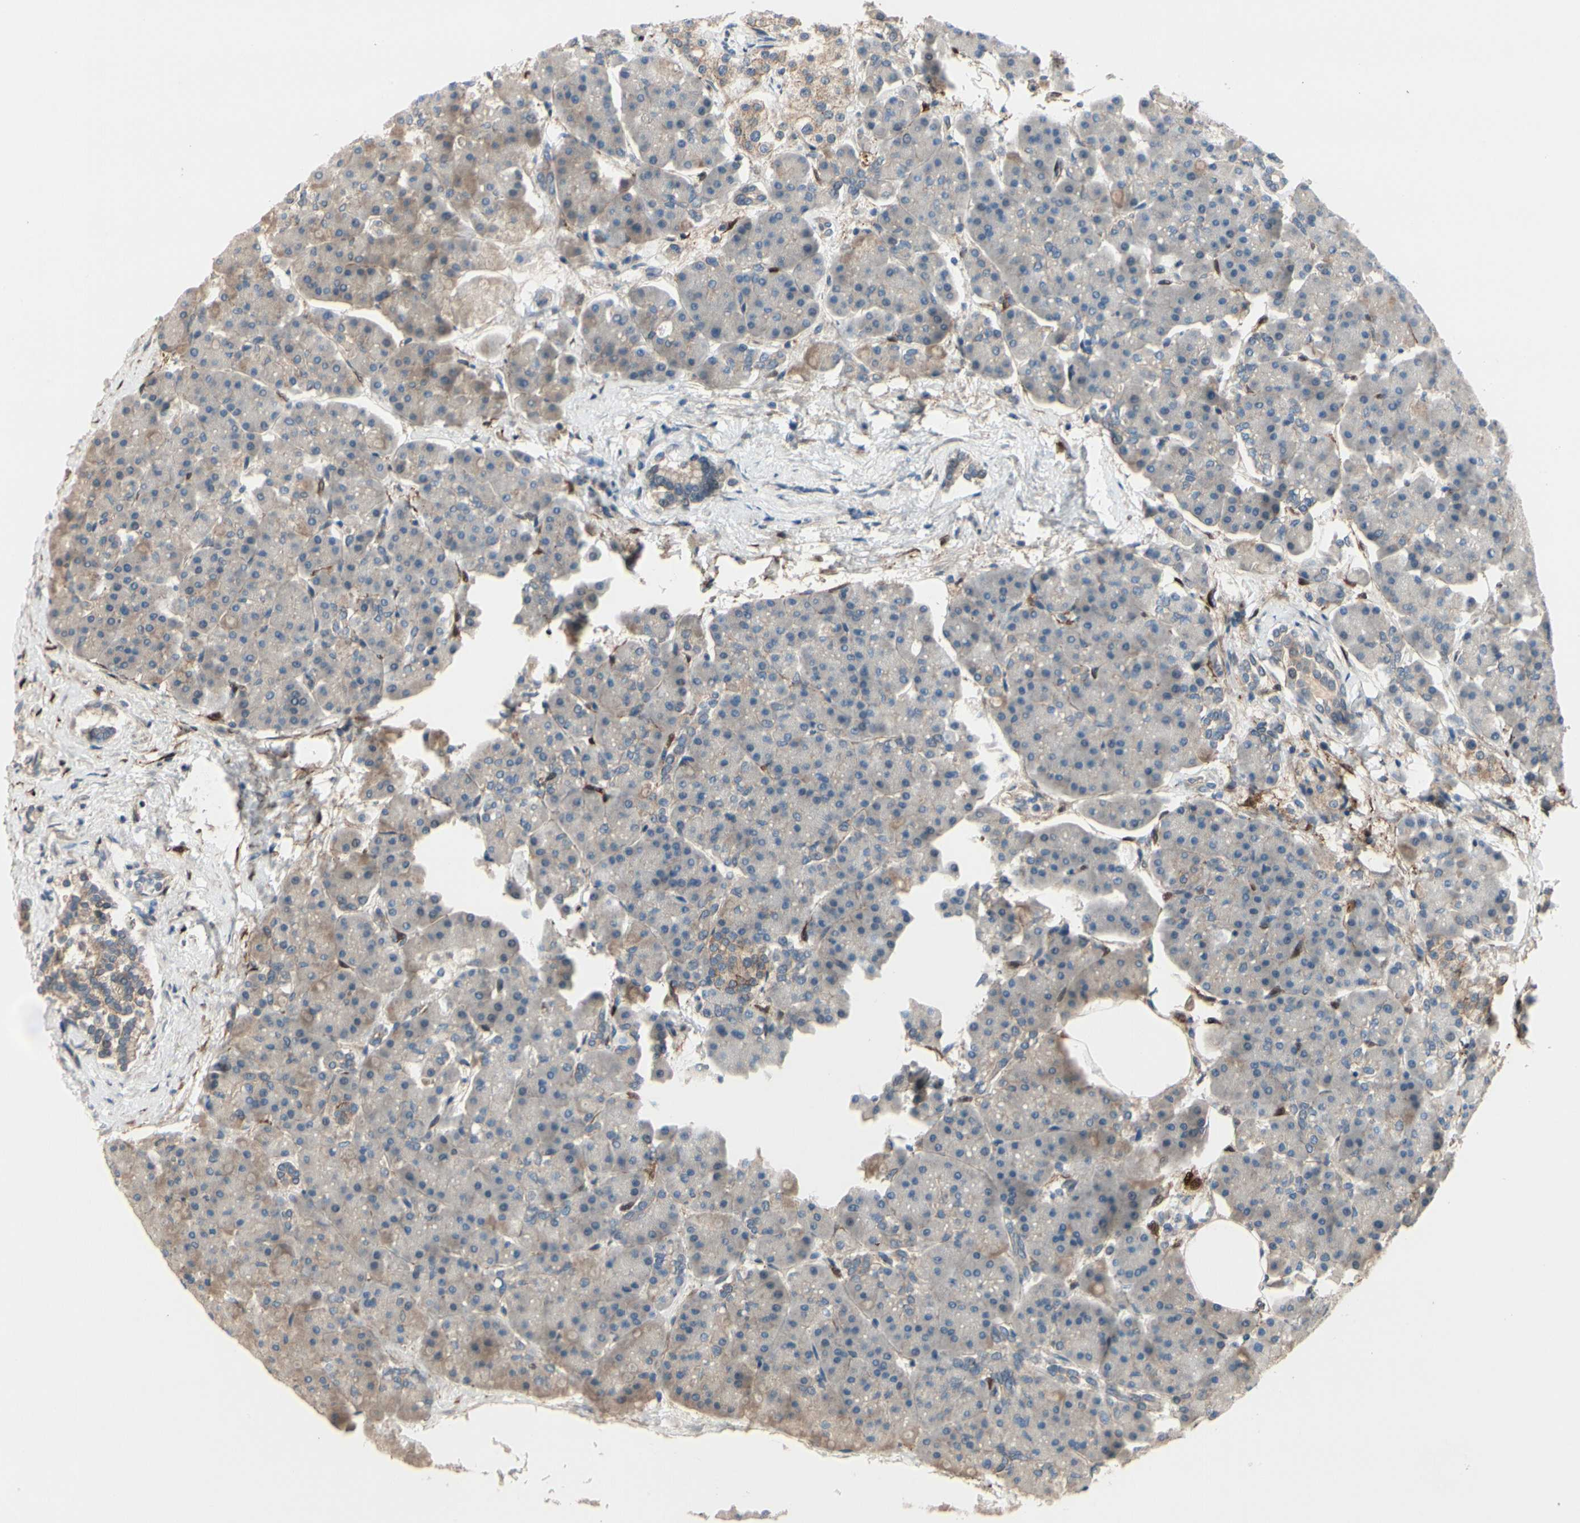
{"staining": {"intensity": "negative", "quantity": "none", "location": "none"}, "tissue": "pancreas", "cell_type": "Exocrine glandular cells", "image_type": "normal", "snomed": [{"axis": "morphology", "description": "Normal tissue, NOS"}, {"axis": "topography", "description": "Pancreas"}], "caption": "High power microscopy photomicrograph of an immunohistochemistry (IHC) histopathology image of benign pancreas, revealing no significant positivity in exocrine glandular cells.", "gene": "ICAM5", "patient": {"sex": "female", "age": 70}}